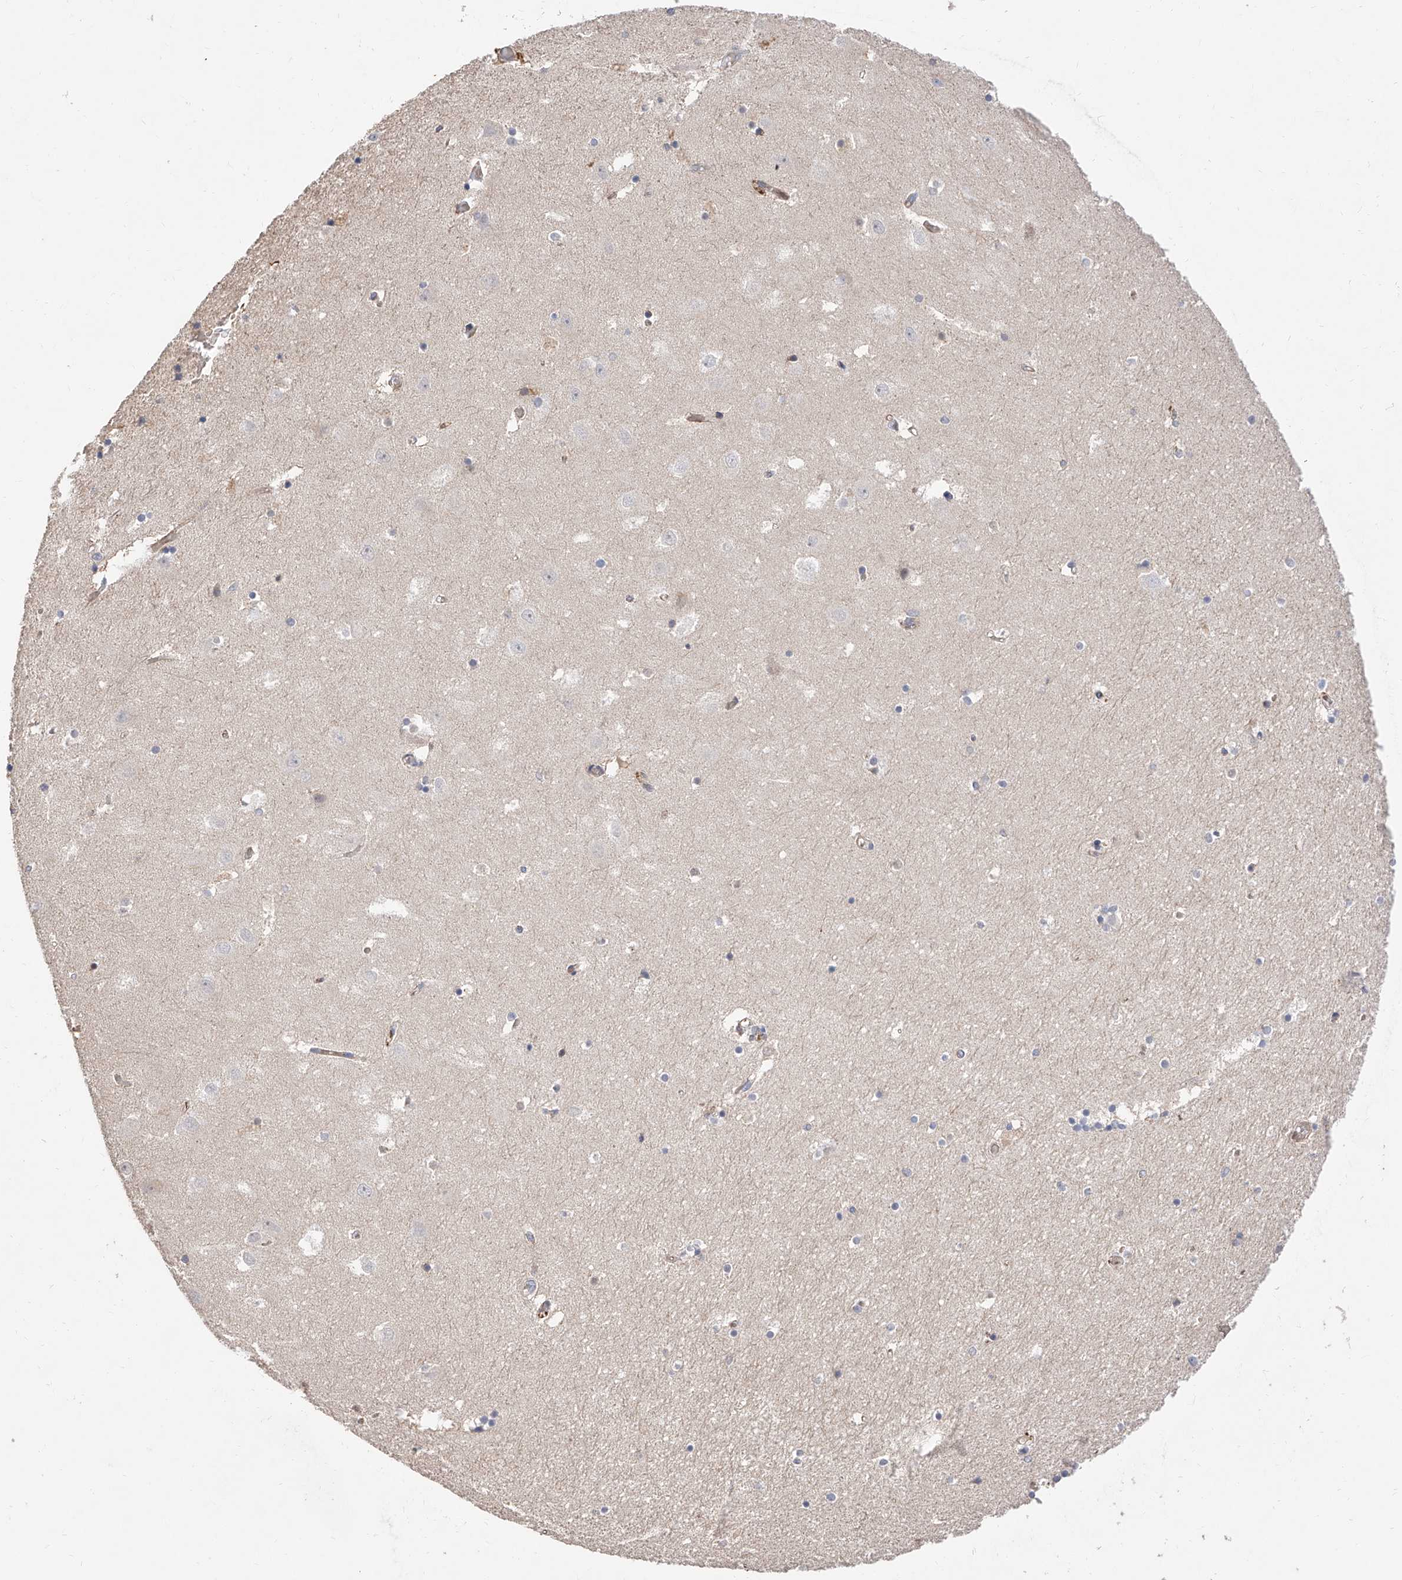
{"staining": {"intensity": "negative", "quantity": "none", "location": "none"}, "tissue": "hippocampus", "cell_type": "Glial cells", "image_type": "normal", "snomed": [{"axis": "morphology", "description": "Normal tissue, NOS"}, {"axis": "topography", "description": "Hippocampus"}], "caption": "This is an immunohistochemistry (IHC) image of normal hippocampus. There is no expression in glial cells.", "gene": "FUCA2", "patient": {"sex": "female", "age": 52}}